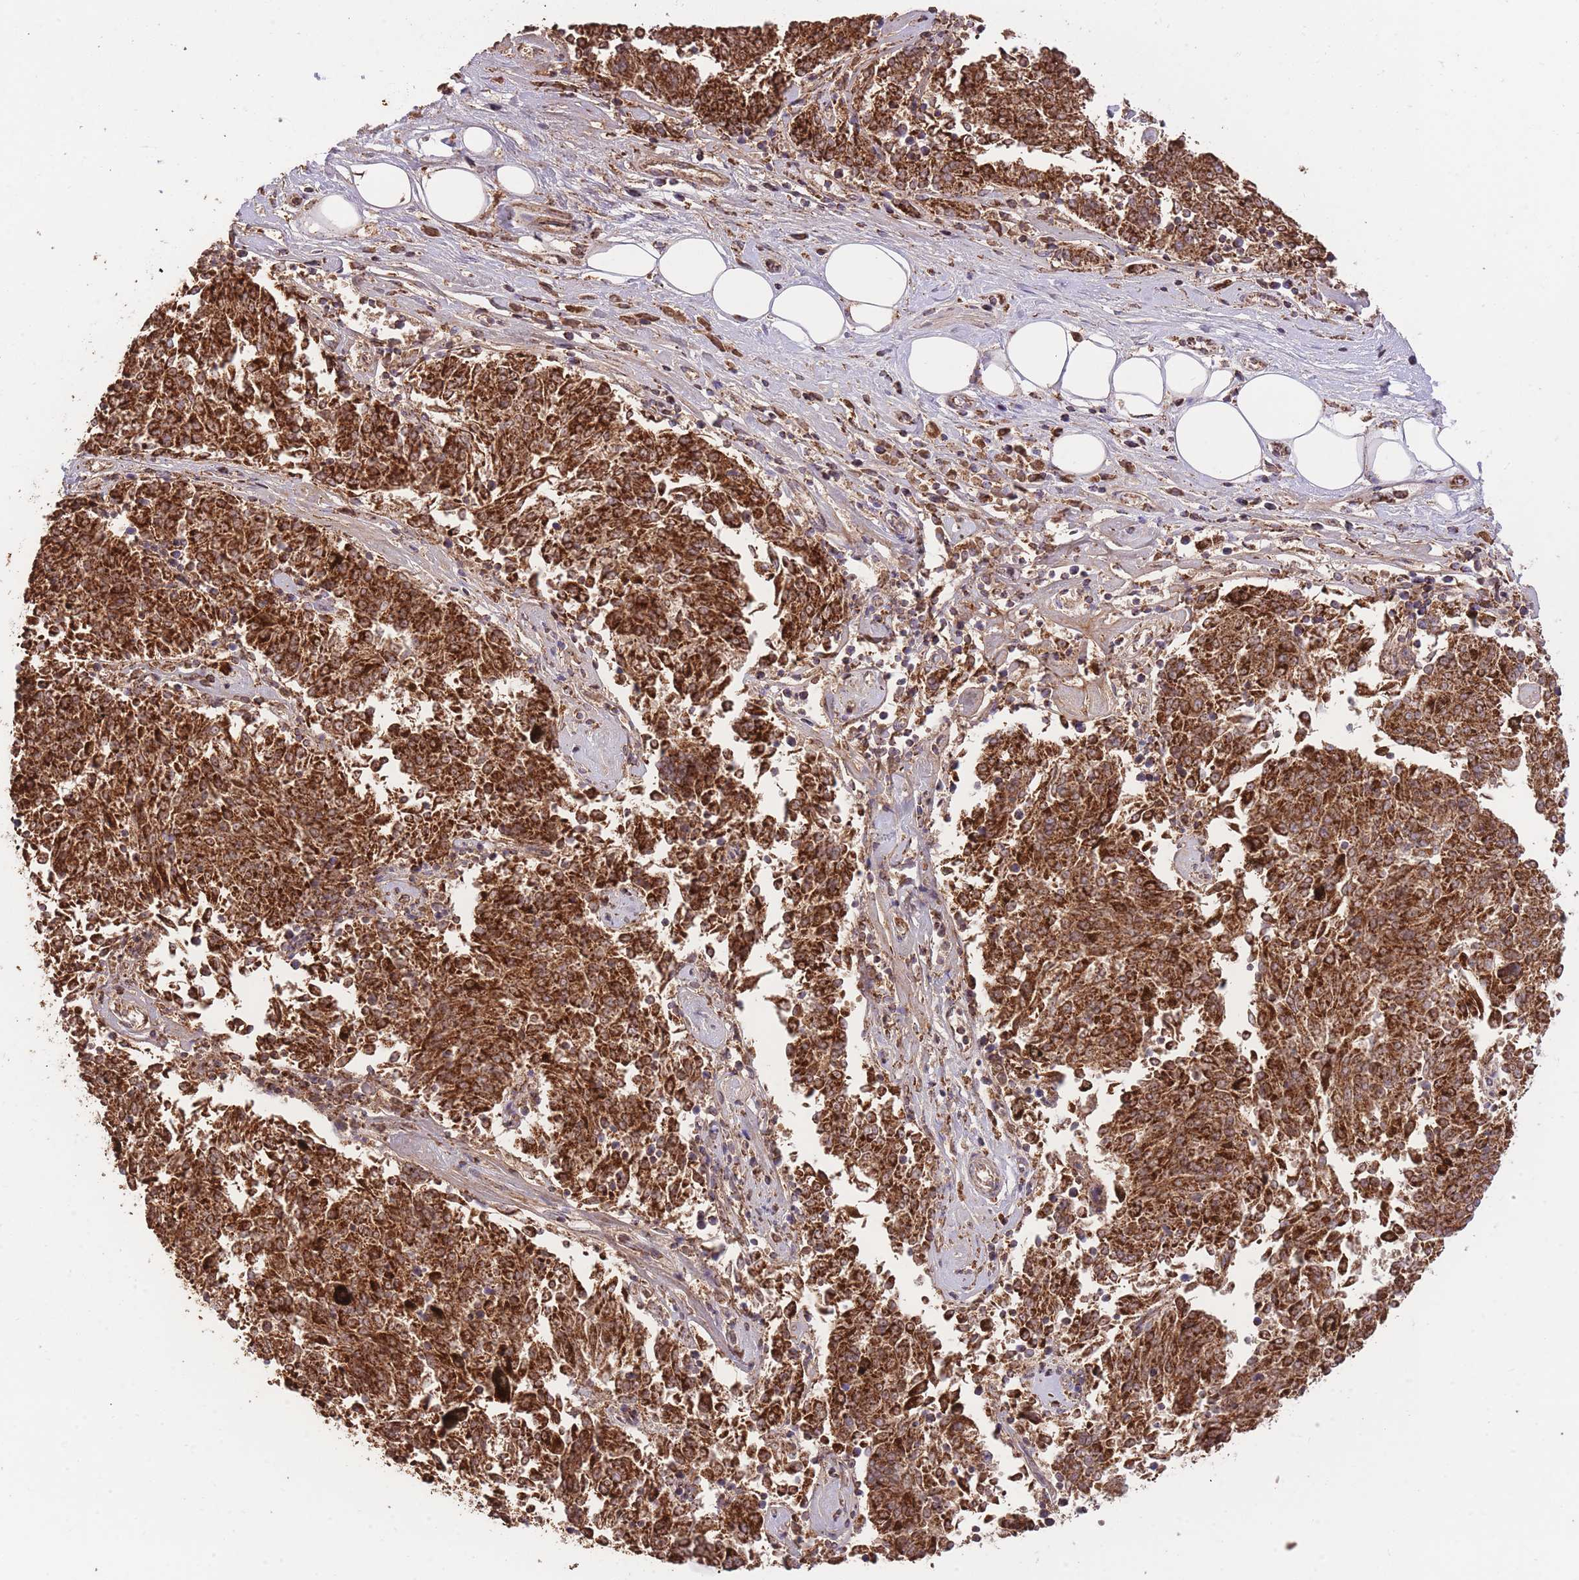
{"staining": {"intensity": "strong", "quantity": ">75%", "location": "cytoplasmic/membranous"}, "tissue": "melanoma", "cell_type": "Tumor cells", "image_type": "cancer", "snomed": [{"axis": "morphology", "description": "Malignant melanoma, NOS"}, {"axis": "topography", "description": "Skin"}], "caption": "The image exhibits a brown stain indicating the presence of a protein in the cytoplasmic/membranous of tumor cells in melanoma.", "gene": "PREP", "patient": {"sex": "female", "age": 72}}